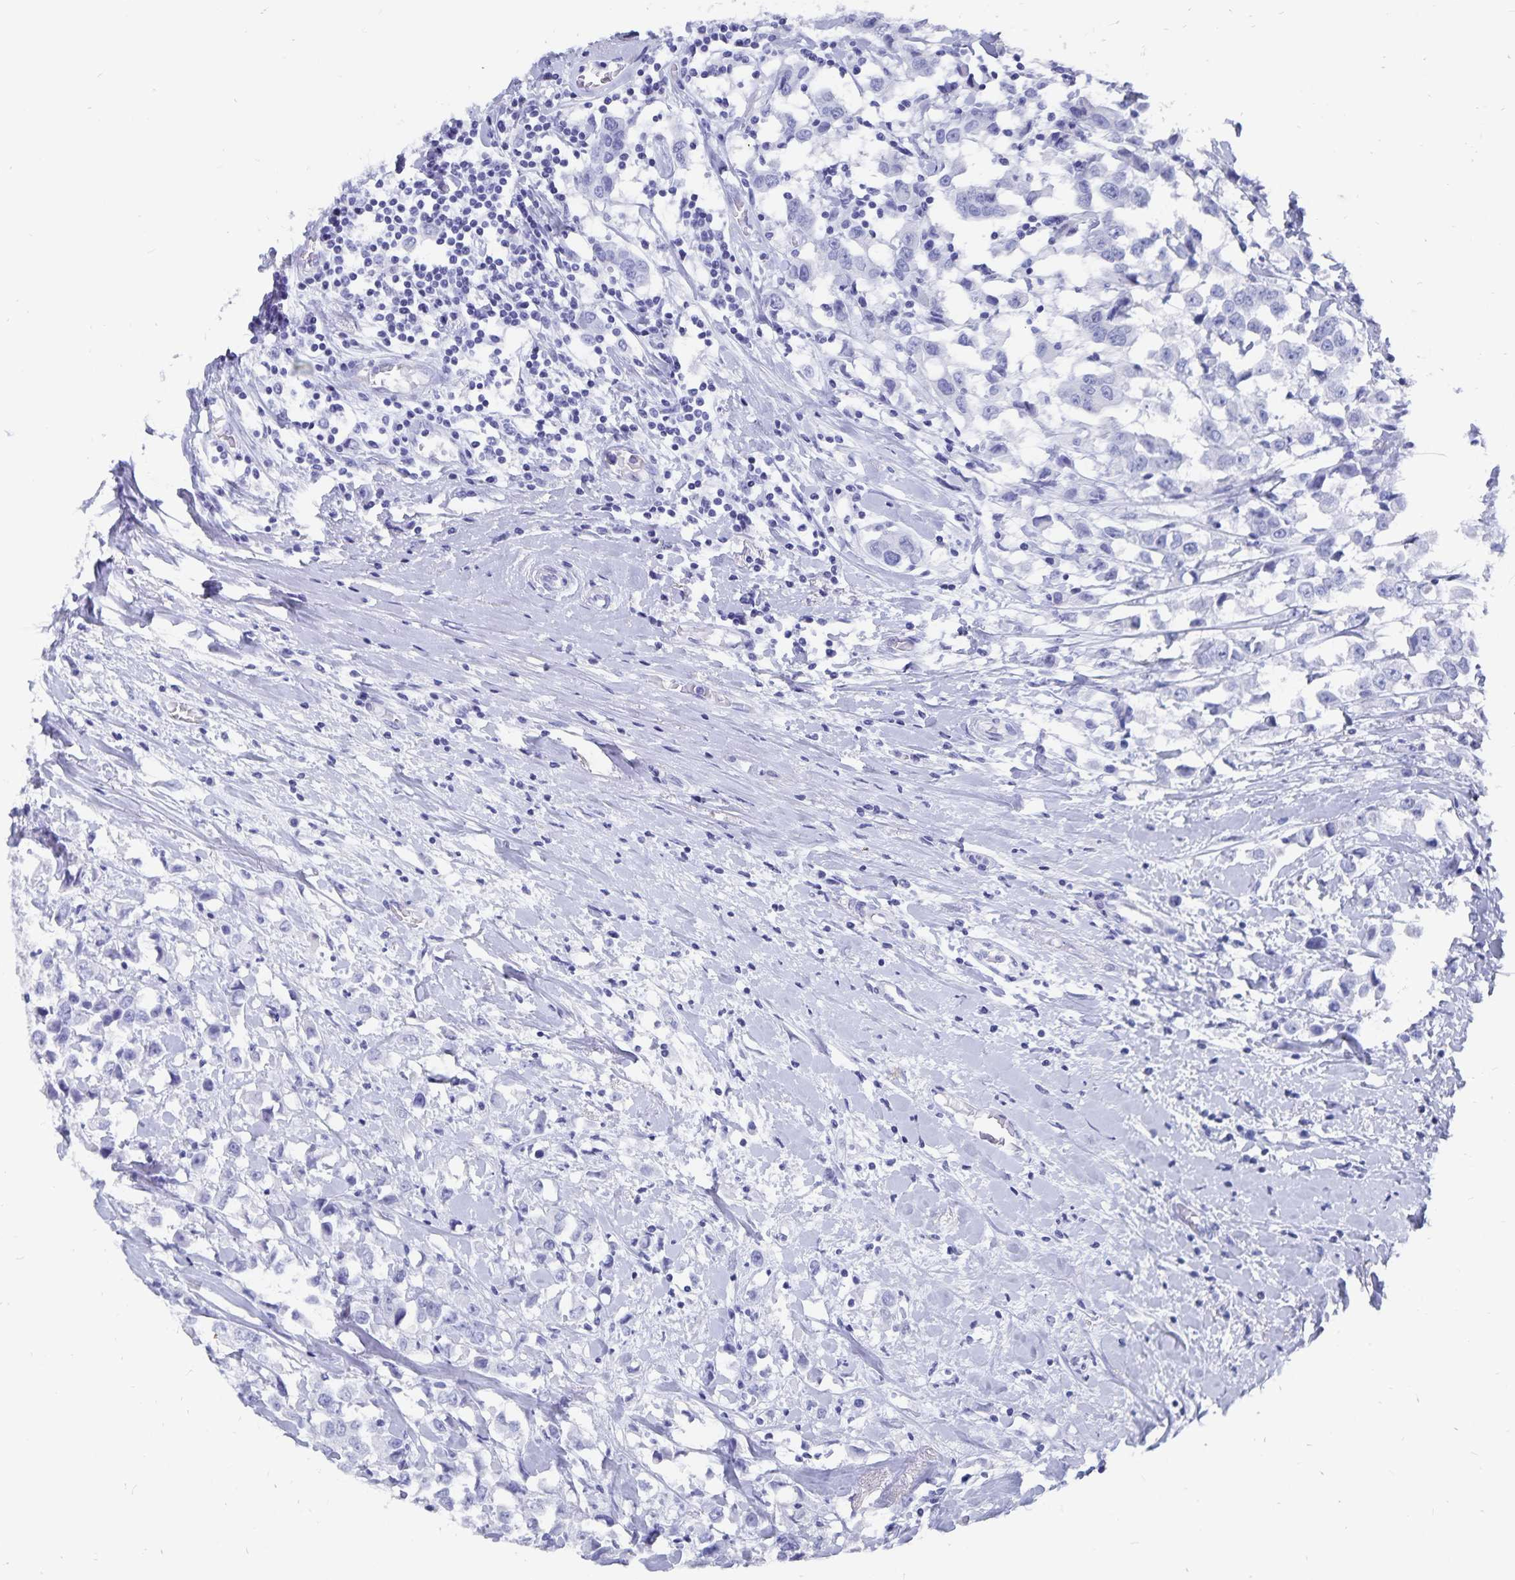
{"staining": {"intensity": "negative", "quantity": "none", "location": "none"}, "tissue": "breast cancer", "cell_type": "Tumor cells", "image_type": "cancer", "snomed": [{"axis": "morphology", "description": "Duct carcinoma"}, {"axis": "topography", "description": "Breast"}], "caption": "This is a micrograph of immunohistochemistry staining of breast invasive ductal carcinoma, which shows no staining in tumor cells.", "gene": "ADH1A", "patient": {"sex": "female", "age": 61}}